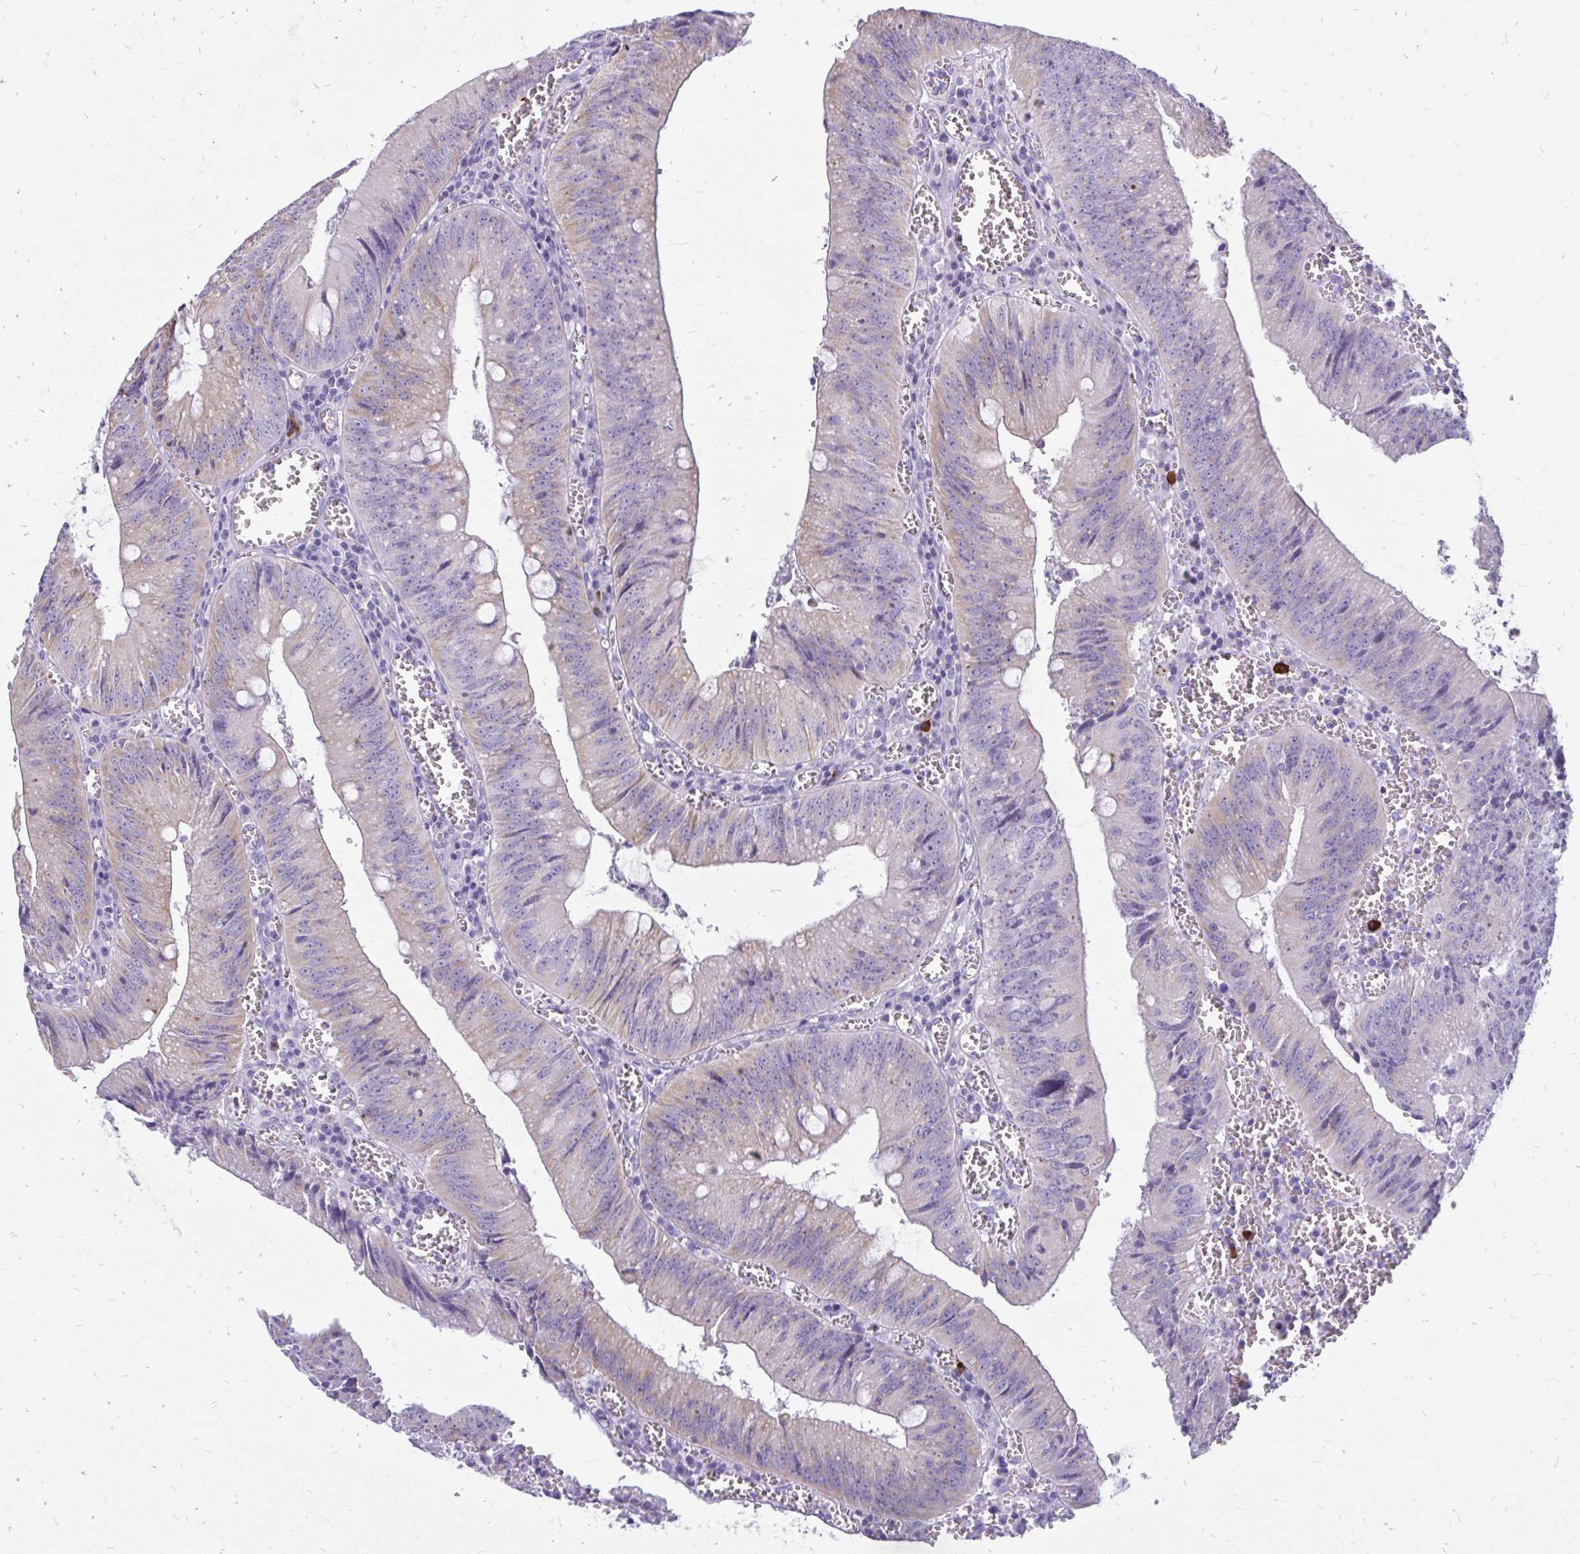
{"staining": {"intensity": "weak", "quantity": "<25%", "location": "cytoplasmic/membranous"}, "tissue": "colorectal cancer", "cell_type": "Tumor cells", "image_type": "cancer", "snomed": [{"axis": "morphology", "description": "Adenocarcinoma, NOS"}, {"axis": "topography", "description": "Rectum"}], "caption": "Colorectal adenocarcinoma stained for a protein using immunohistochemistry shows no staining tumor cells.", "gene": "IGSF5", "patient": {"sex": "female", "age": 81}}